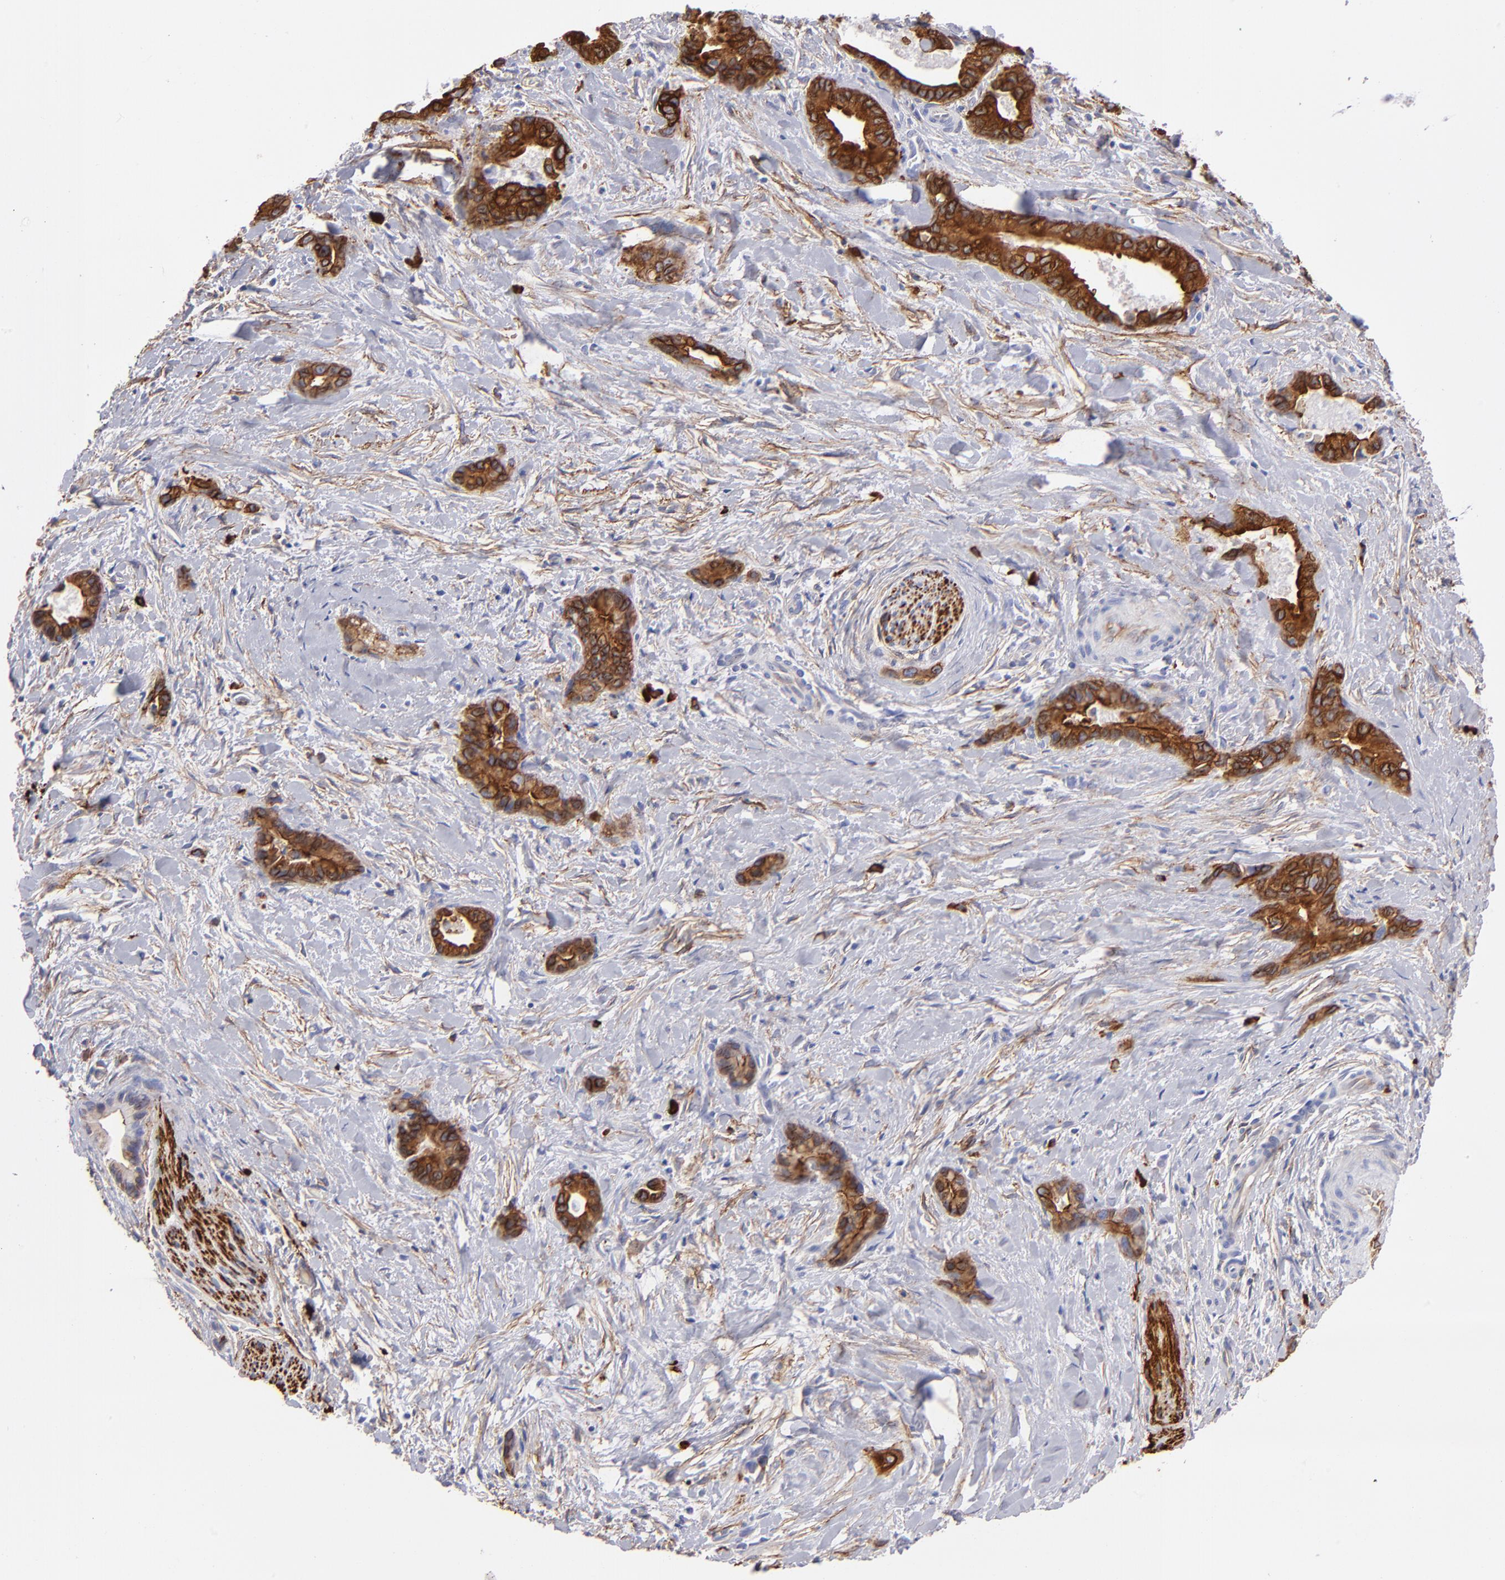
{"staining": {"intensity": "strong", "quantity": ">75%", "location": "cytoplasmic/membranous"}, "tissue": "liver cancer", "cell_type": "Tumor cells", "image_type": "cancer", "snomed": [{"axis": "morphology", "description": "Cholangiocarcinoma"}, {"axis": "topography", "description": "Liver"}], "caption": "Protein staining displays strong cytoplasmic/membranous staining in about >75% of tumor cells in liver cancer. (DAB IHC, brown staining for protein, blue staining for nuclei).", "gene": "AHNAK2", "patient": {"sex": "female", "age": 55}}